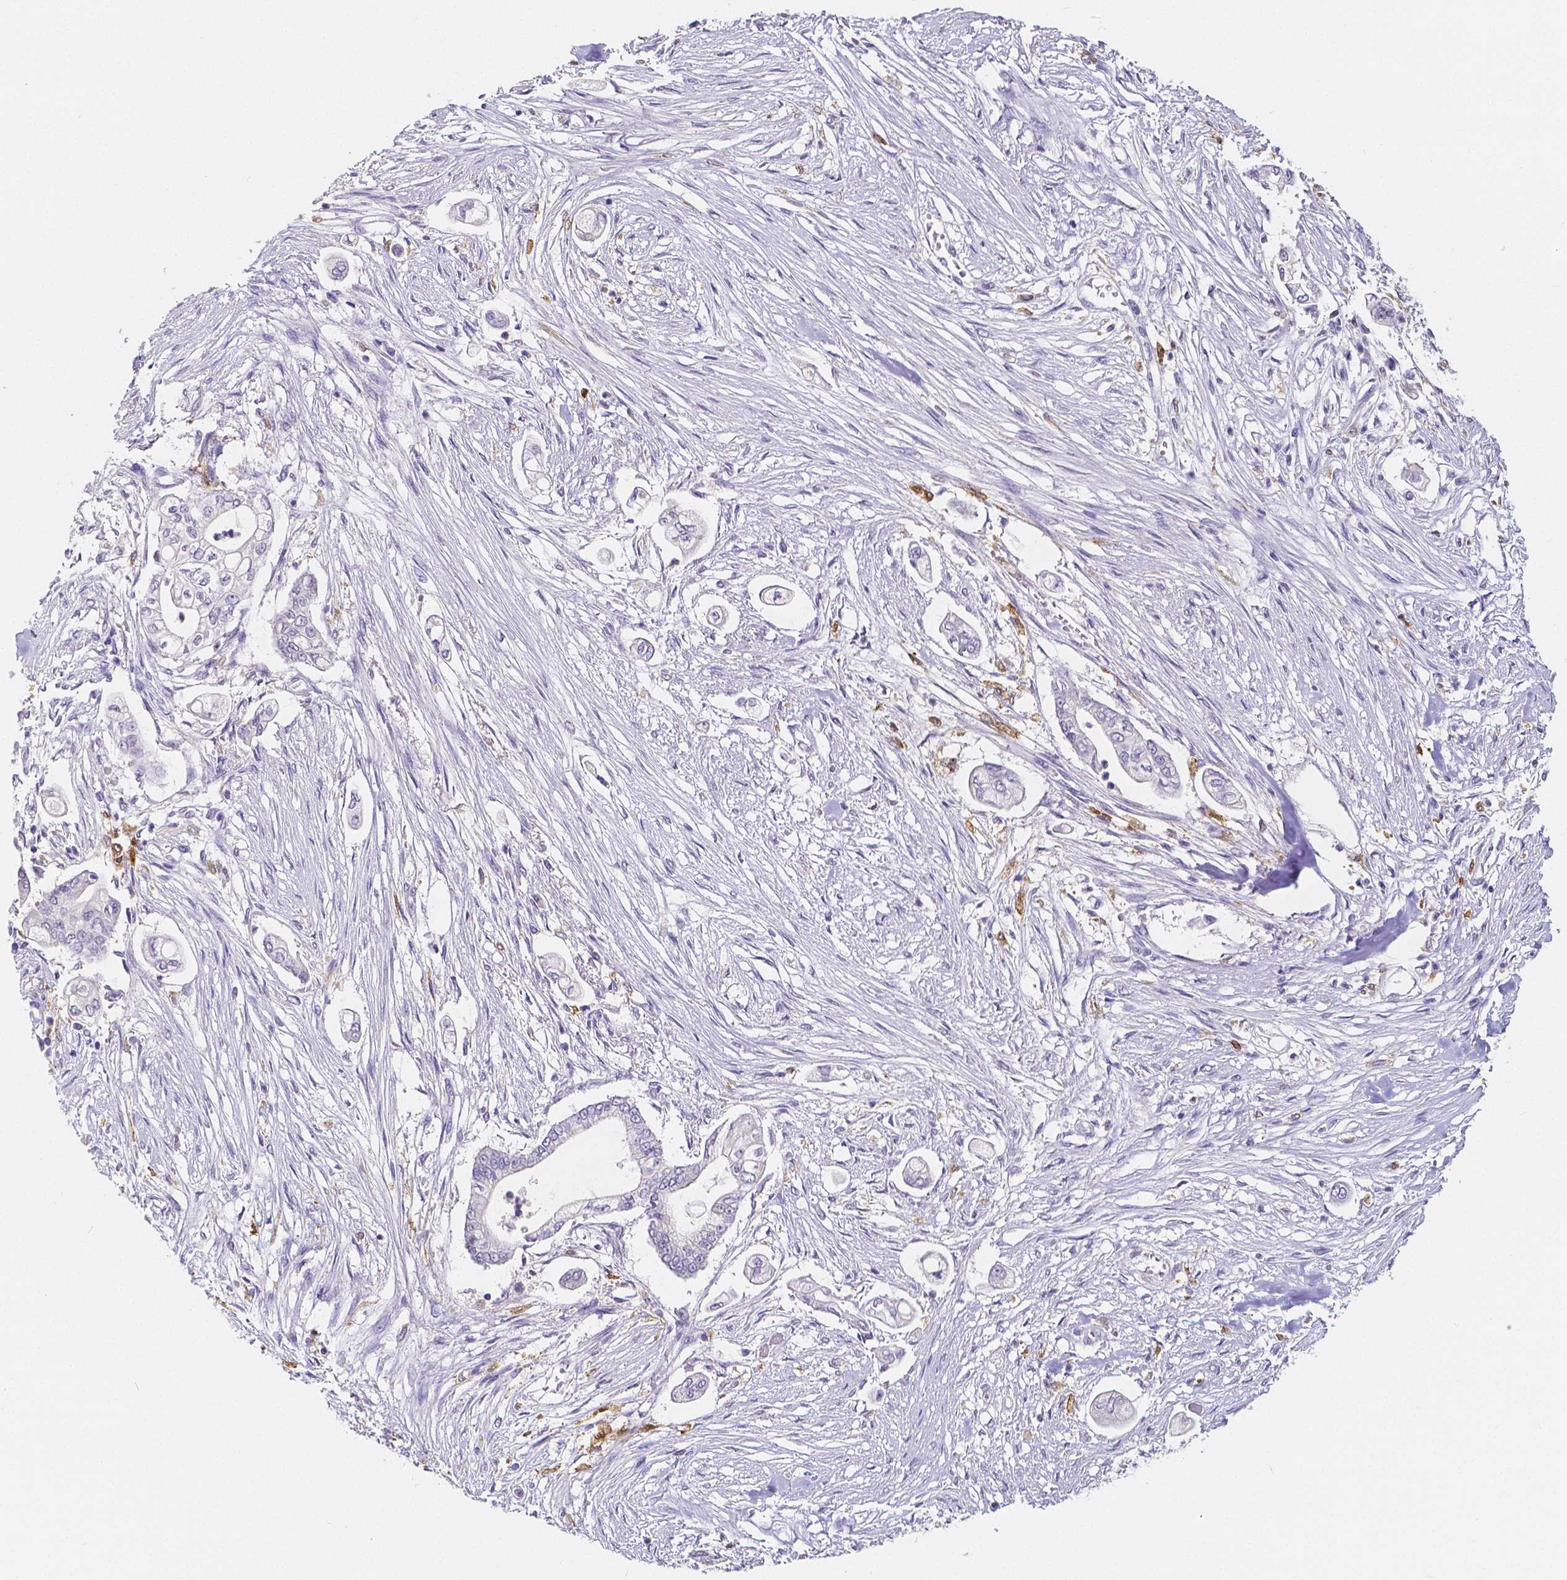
{"staining": {"intensity": "negative", "quantity": "none", "location": "none"}, "tissue": "pancreatic cancer", "cell_type": "Tumor cells", "image_type": "cancer", "snomed": [{"axis": "morphology", "description": "Adenocarcinoma, NOS"}, {"axis": "topography", "description": "Pancreas"}], "caption": "The histopathology image displays no significant expression in tumor cells of pancreatic cancer.", "gene": "ACP5", "patient": {"sex": "female", "age": 69}}